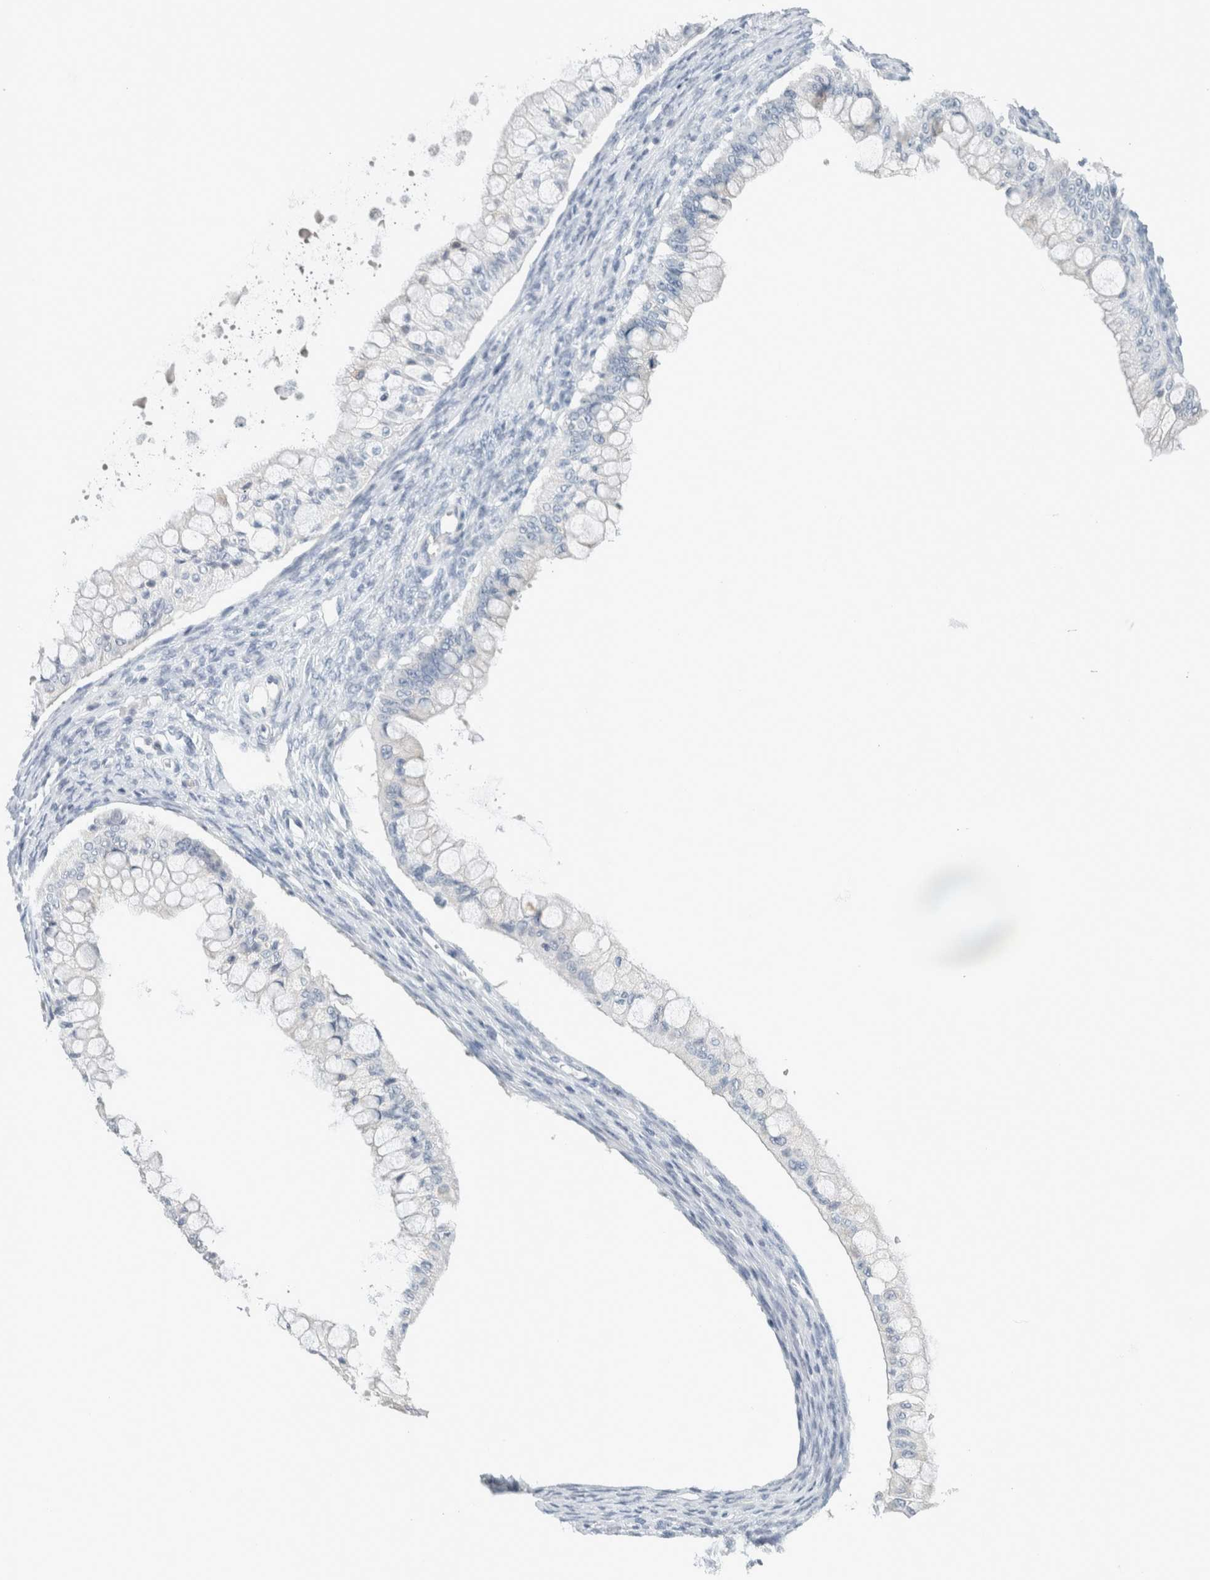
{"staining": {"intensity": "negative", "quantity": "none", "location": "none"}, "tissue": "ovarian cancer", "cell_type": "Tumor cells", "image_type": "cancer", "snomed": [{"axis": "morphology", "description": "Cystadenocarcinoma, mucinous, NOS"}, {"axis": "topography", "description": "Ovary"}], "caption": "Ovarian cancer stained for a protein using IHC shows no positivity tumor cells.", "gene": "CRAT", "patient": {"sex": "female", "age": 57}}